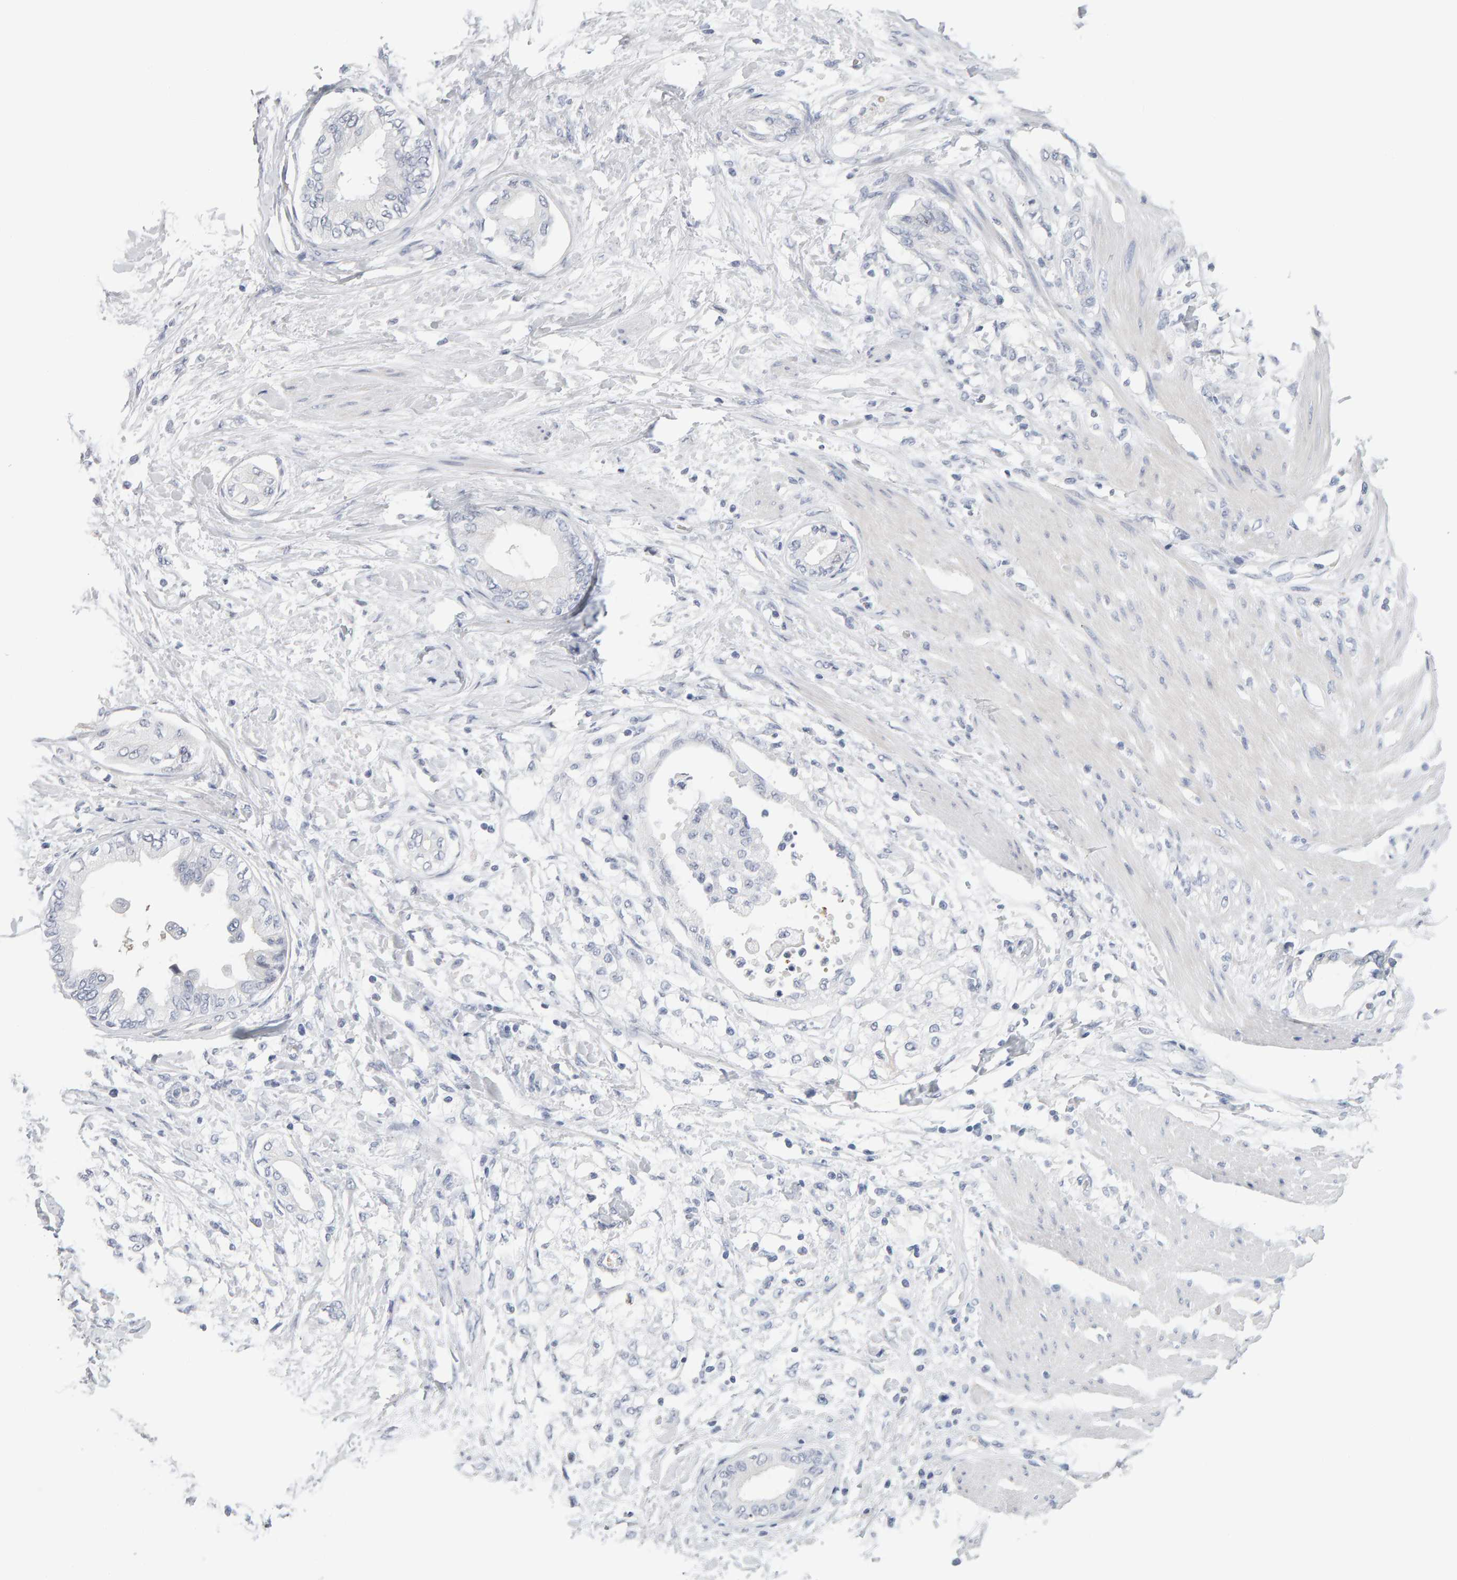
{"staining": {"intensity": "negative", "quantity": "none", "location": "none"}, "tissue": "pancreatic cancer", "cell_type": "Tumor cells", "image_type": "cancer", "snomed": [{"axis": "morphology", "description": "Normal tissue, NOS"}, {"axis": "morphology", "description": "Adenocarcinoma, NOS"}, {"axis": "topography", "description": "Pancreas"}, {"axis": "topography", "description": "Duodenum"}], "caption": "DAB (3,3'-diaminobenzidine) immunohistochemical staining of human pancreatic cancer (adenocarcinoma) exhibits no significant expression in tumor cells.", "gene": "CTH", "patient": {"sex": "female", "age": 60}}